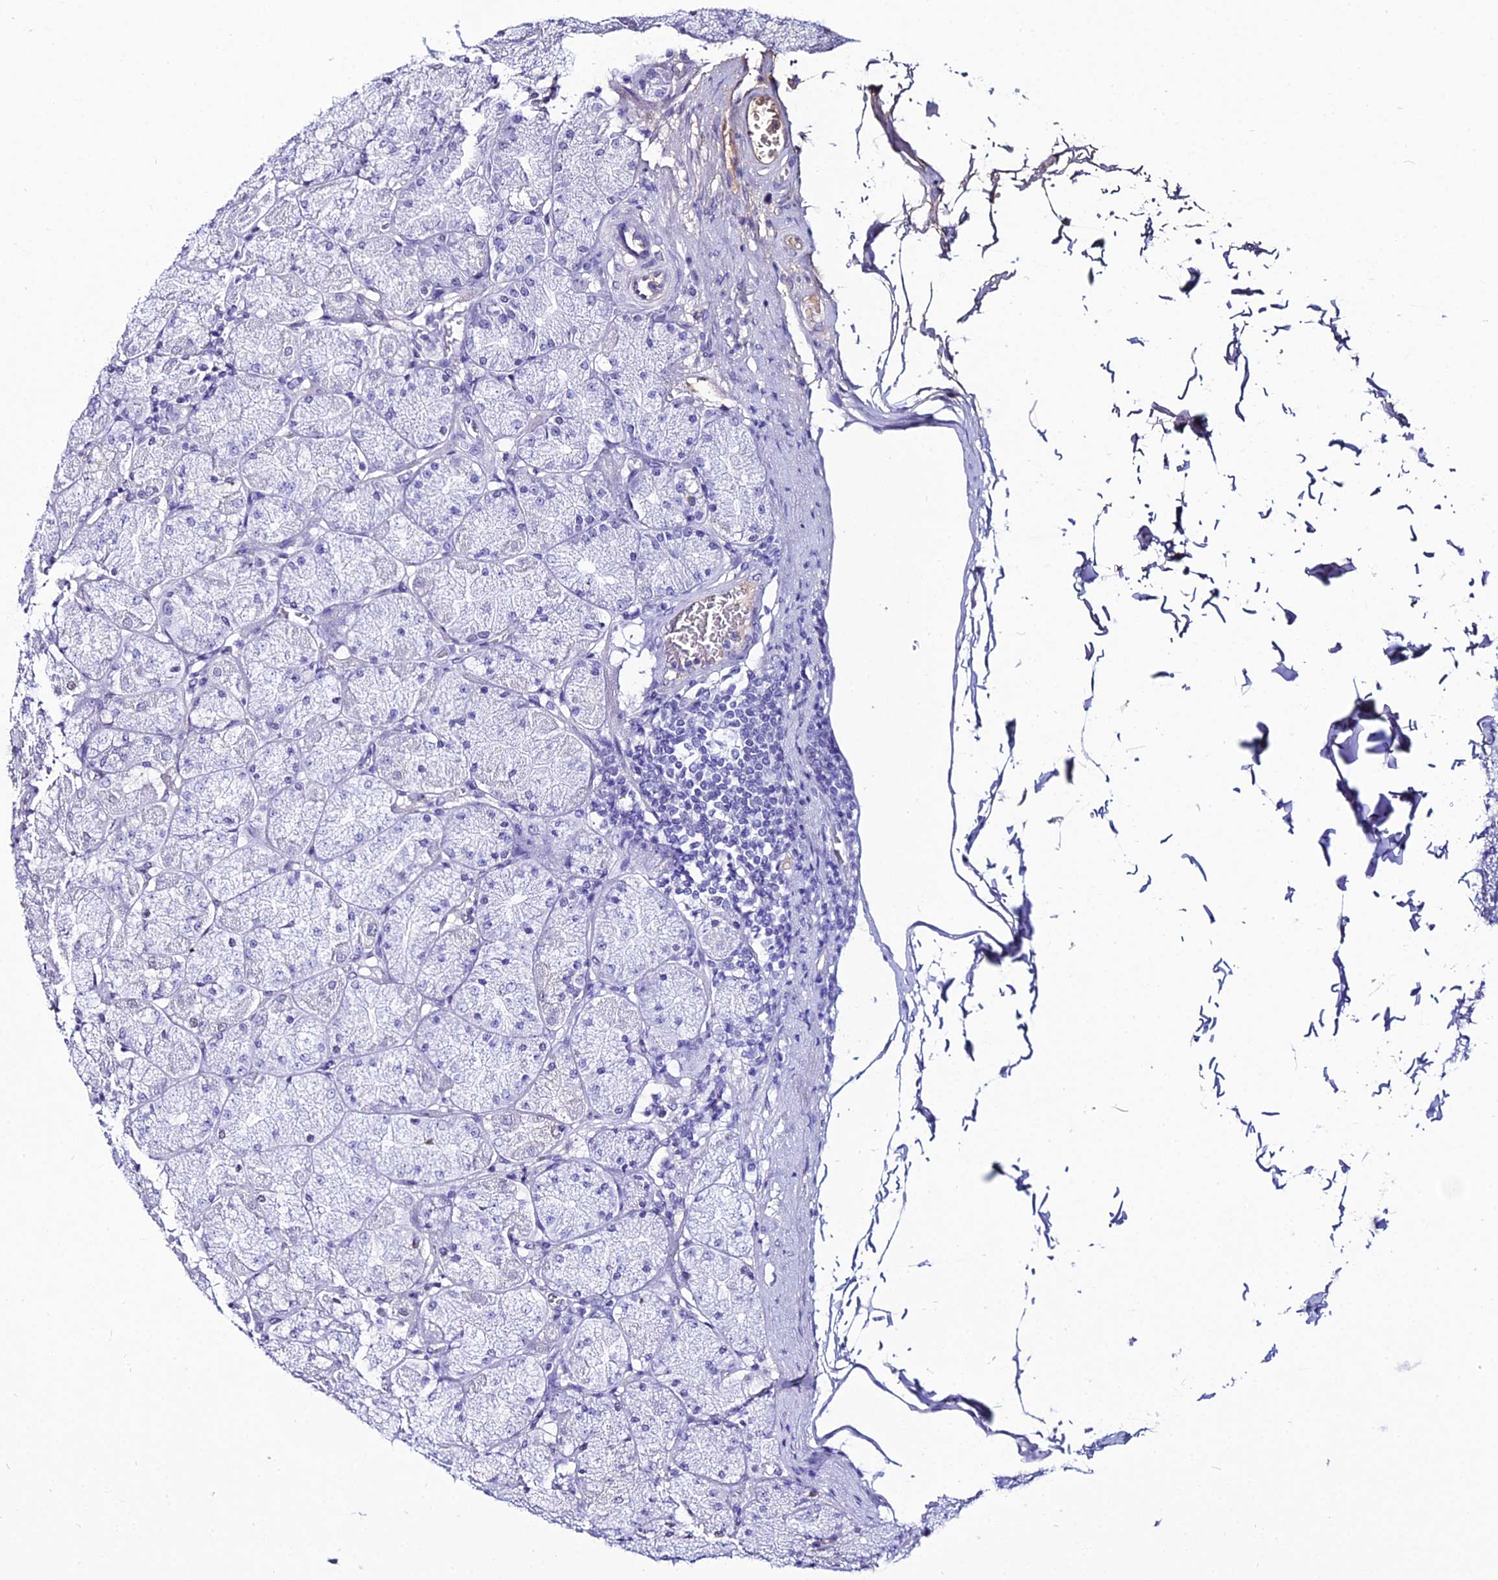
{"staining": {"intensity": "negative", "quantity": "none", "location": "none"}, "tissue": "stomach", "cell_type": "Glandular cells", "image_type": "normal", "snomed": [{"axis": "morphology", "description": "Normal tissue, NOS"}, {"axis": "topography", "description": "Stomach, upper"}], "caption": "Glandular cells are negative for protein expression in unremarkable human stomach. The staining is performed using DAB (3,3'-diaminobenzidine) brown chromogen with nuclei counter-stained in using hematoxylin.", "gene": "RBM12", "patient": {"sex": "female", "age": 56}}